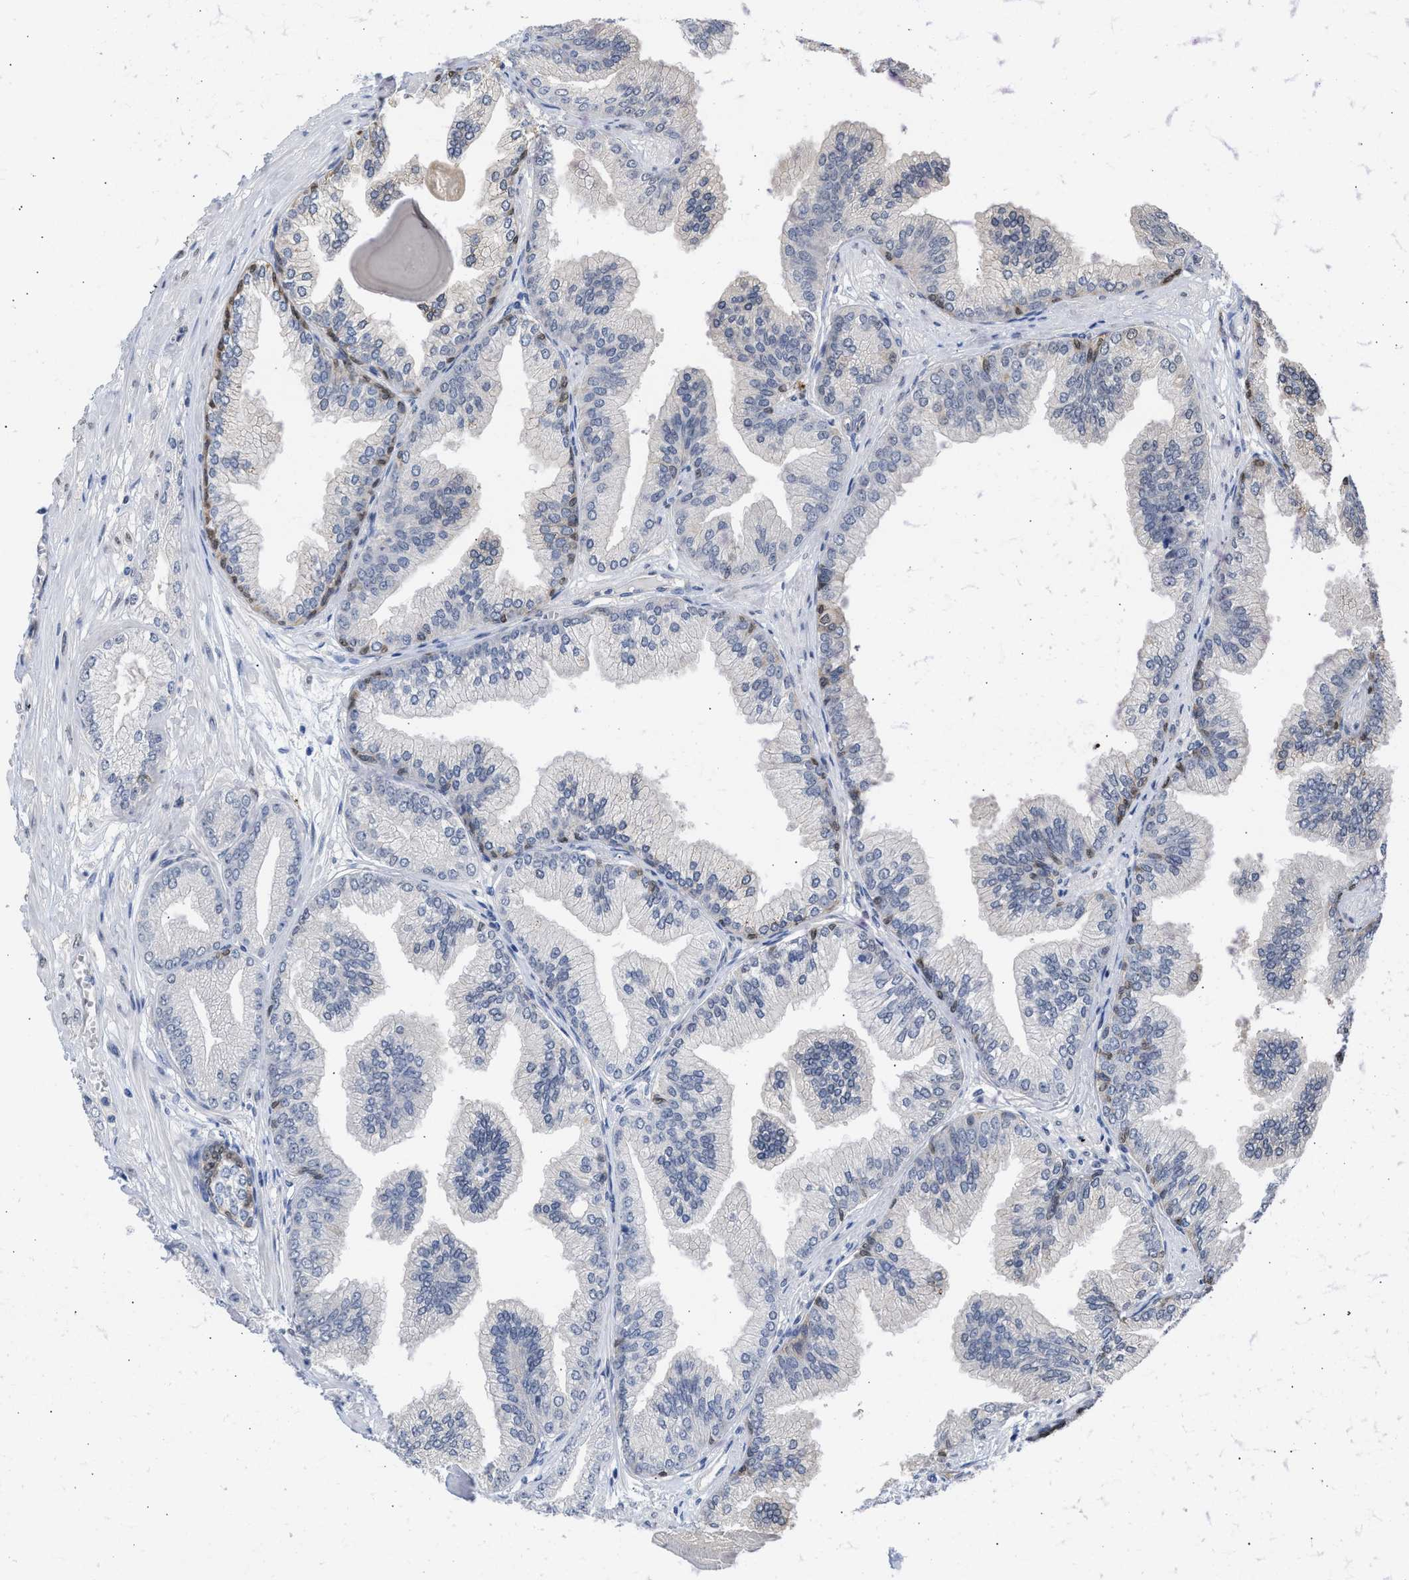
{"staining": {"intensity": "negative", "quantity": "none", "location": "none"}, "tissue": "prostate cancer", "cell_type": "Tumor cells", "image_type": "cancer", "snomed": [{"axis": "morphology", "description": "Adenocarcinoma, Low grade"}, {"axis": "topography", "description": "Prostate"}], "caption": "An image of prostate adenocarcinoma (low-grade) stained for a protein demonstrates no brown staining in tumor cells.", "gene": "THRA", "patient": {"sex": "male", "age": 52}}